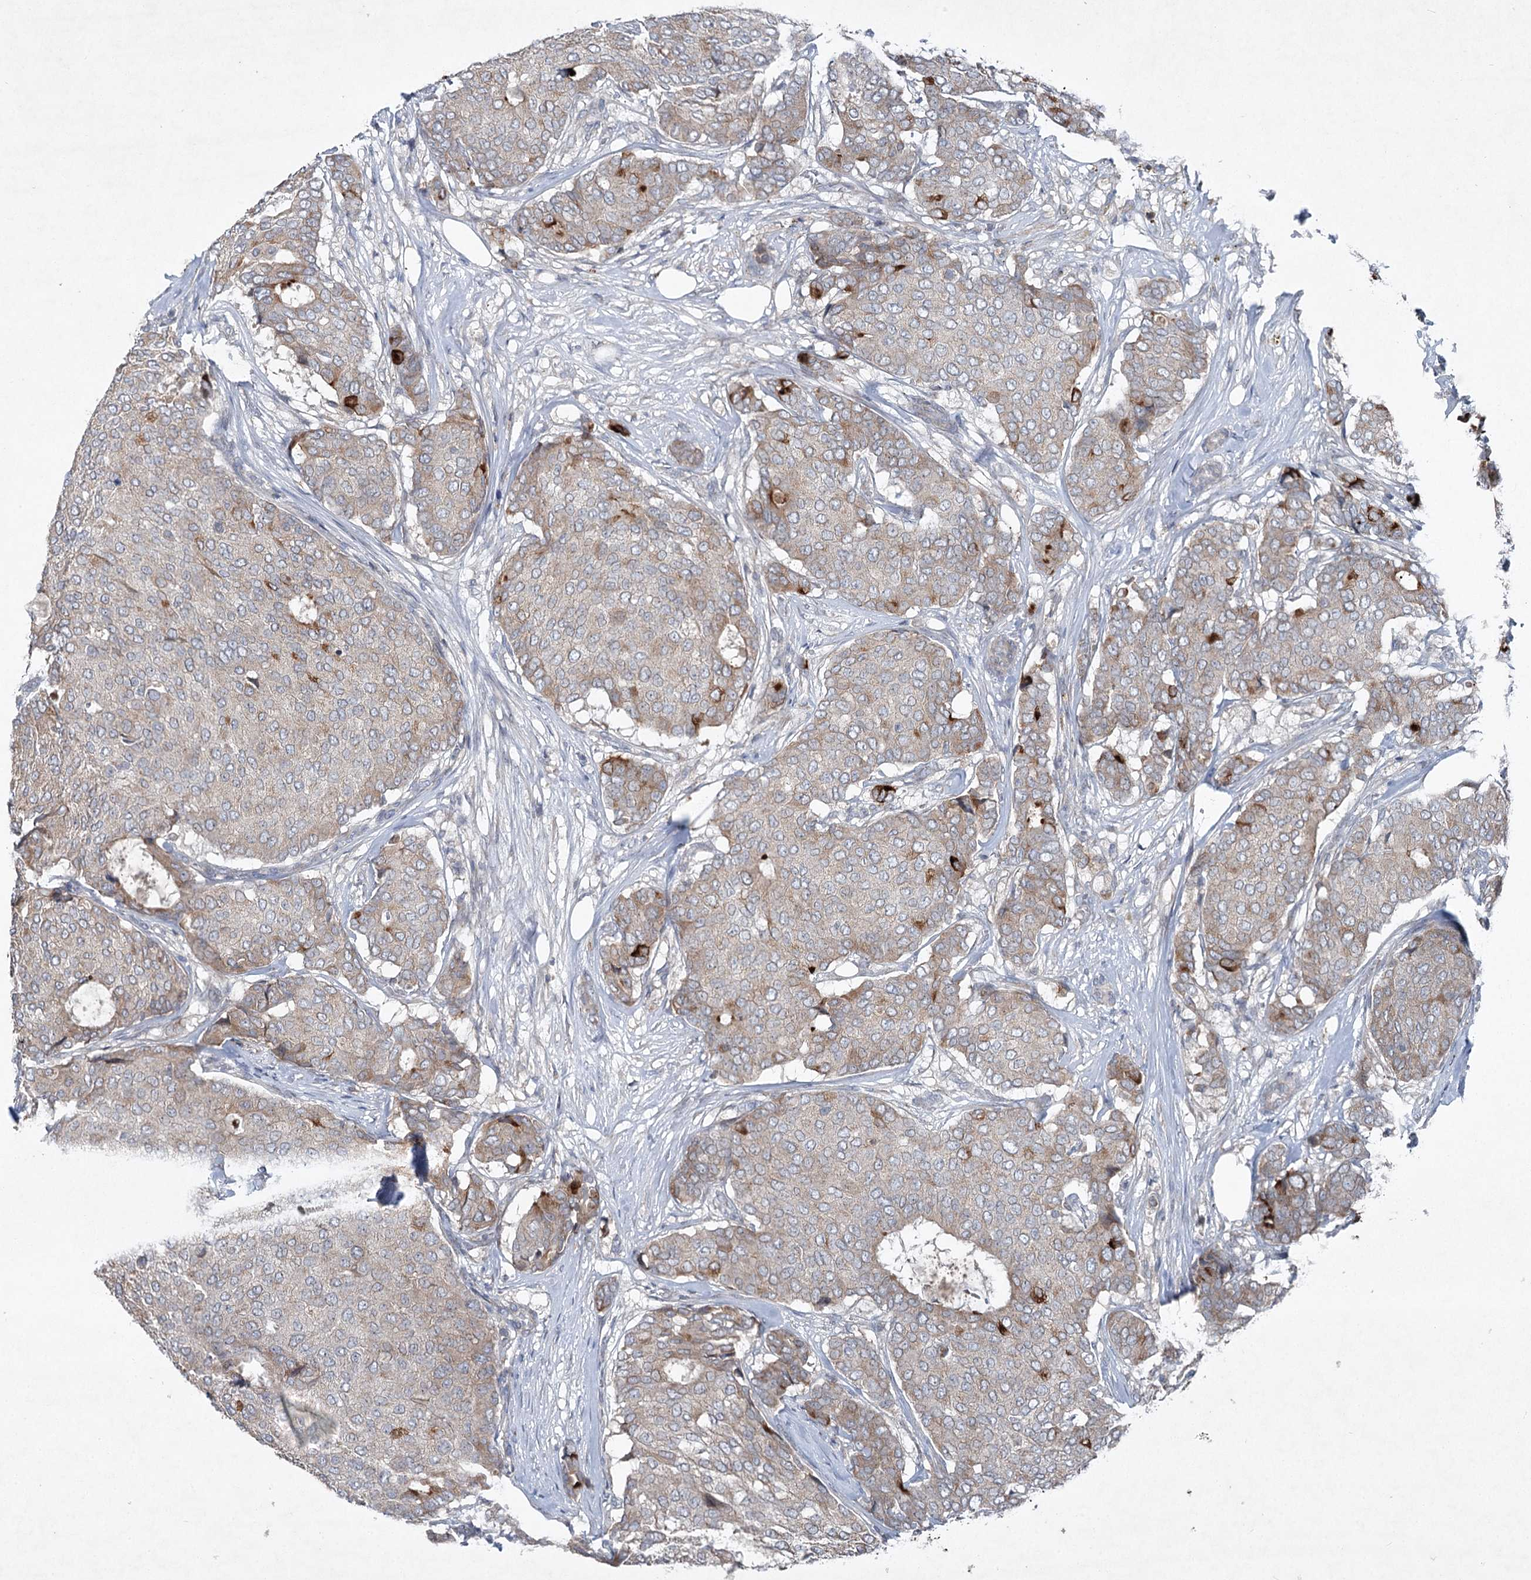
{"staining": {"intensity": "moderate", "quantity": "<25%", "location": "cytoplasmic/membranous"}, "tissue": "breast cancer", "cell_type": "Tumor cells", "image_type": "cancer", "snomed": [{"axis": "morphology", "description": "Duct carcinoma"}, {"axis": "topography", "description": "Breast"}], "caption": "IHC (DAB) staining of human breast invasive ductal carcinoma demonstrates moderate cytoplasmic/membranous protein staining in approximately <25% of tumor cells.", "gene": "PLA2G12A", "patient": {"sex": "female", "age": 75}}